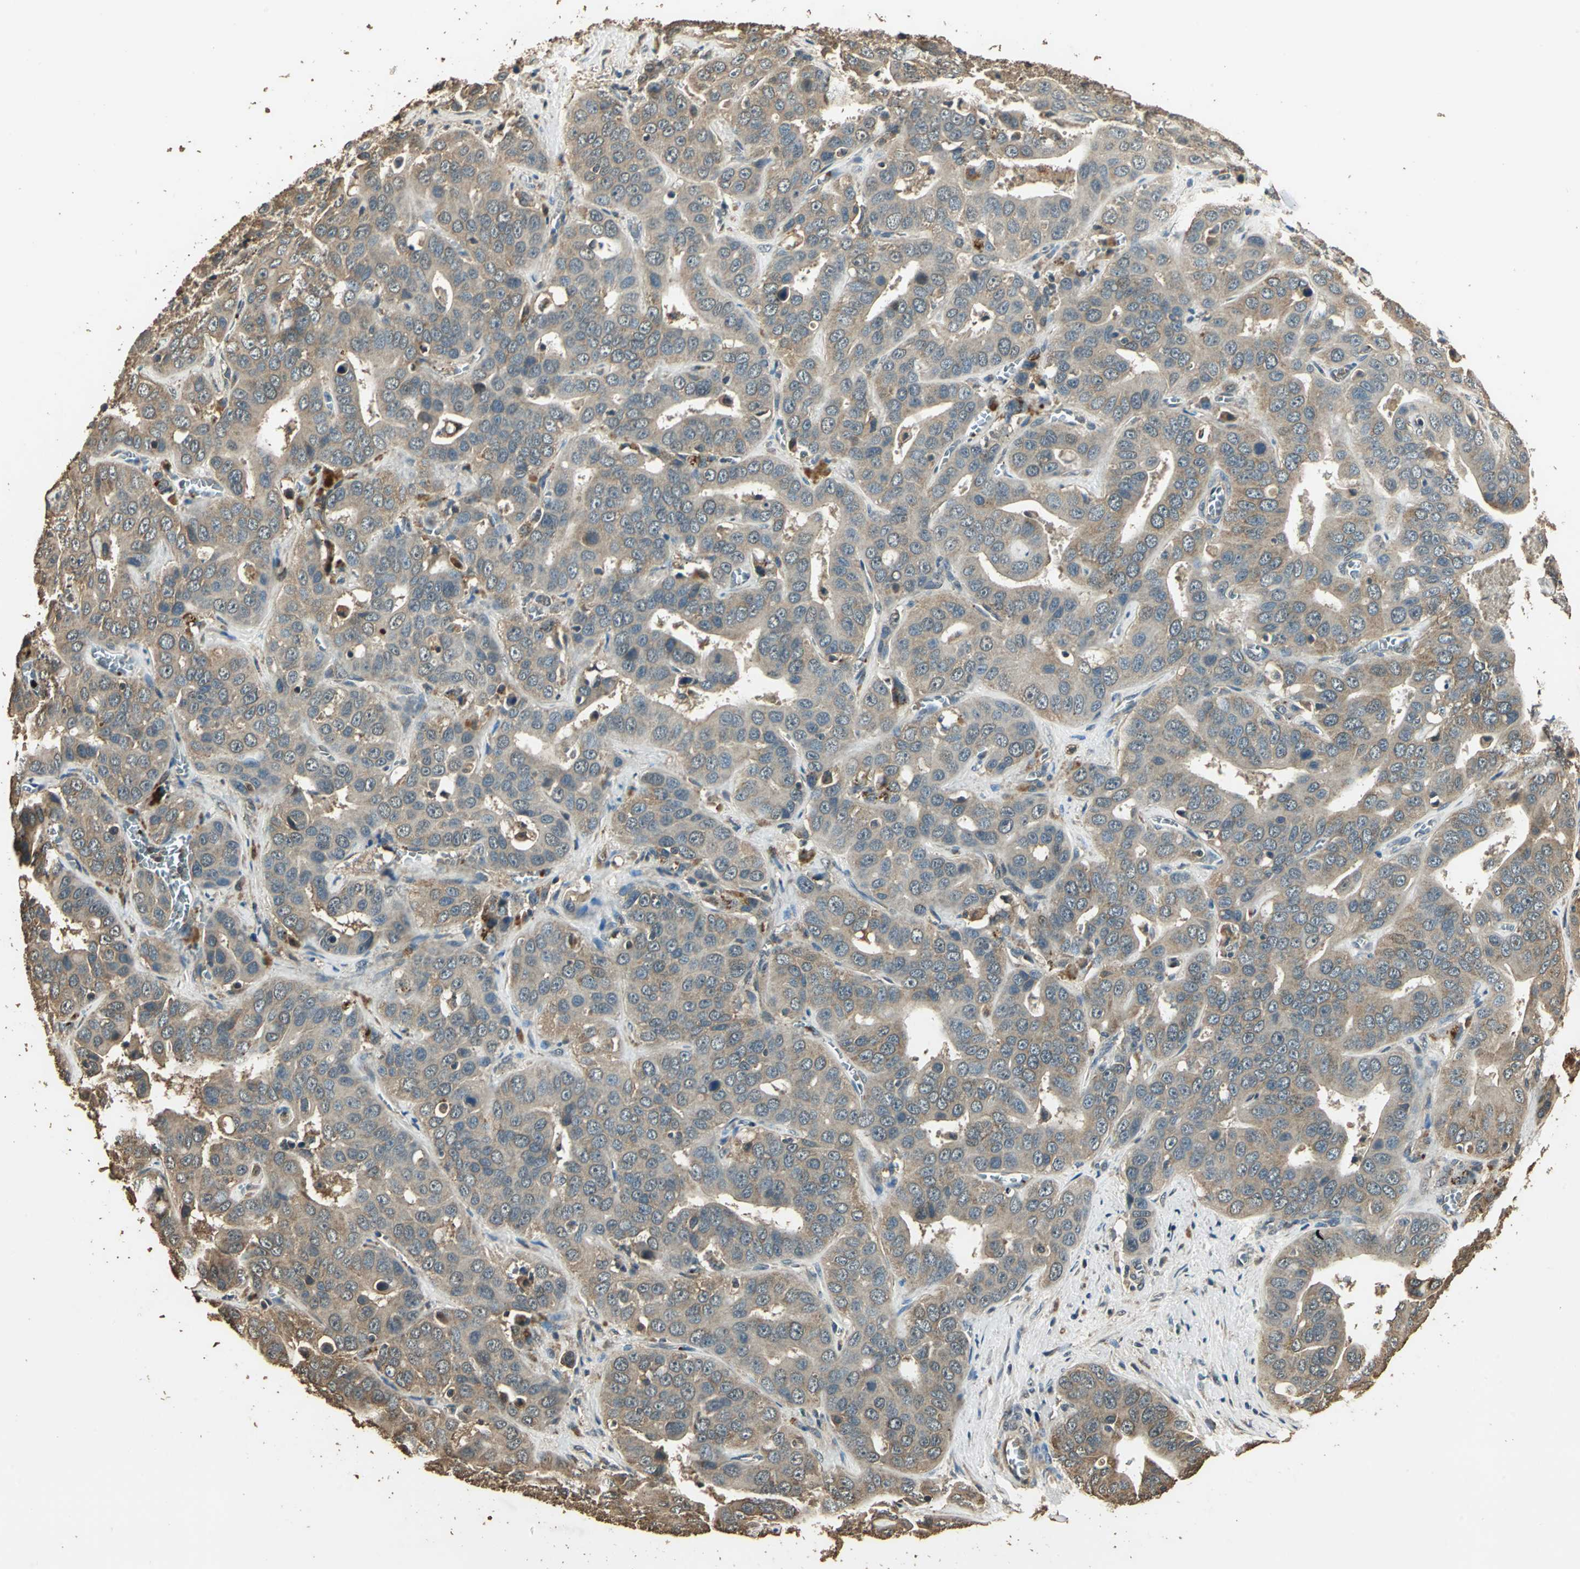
{"staining": {"intensity": "moderate", "quantity": ">75%", "location": "cytoplasmic/membranous"}, "tissue": "liver cancer", "cell_type": "Tumor cells", "image_type": "cancer", "snomed": [{"axis": "morphology", "description": "Cholangiocarcinoma"}, {"axis": "topography", "description": "Liver"}], "caption": "DAB immunohistochemical staining of liver cancer (cholangiocarcinoma) demonstrates moderate cytoplasmic/membranous protein expression in about >75% of tumor cells.", "gene": "TMPRSS4", "patient": {"sex": "female", "age": 52}}